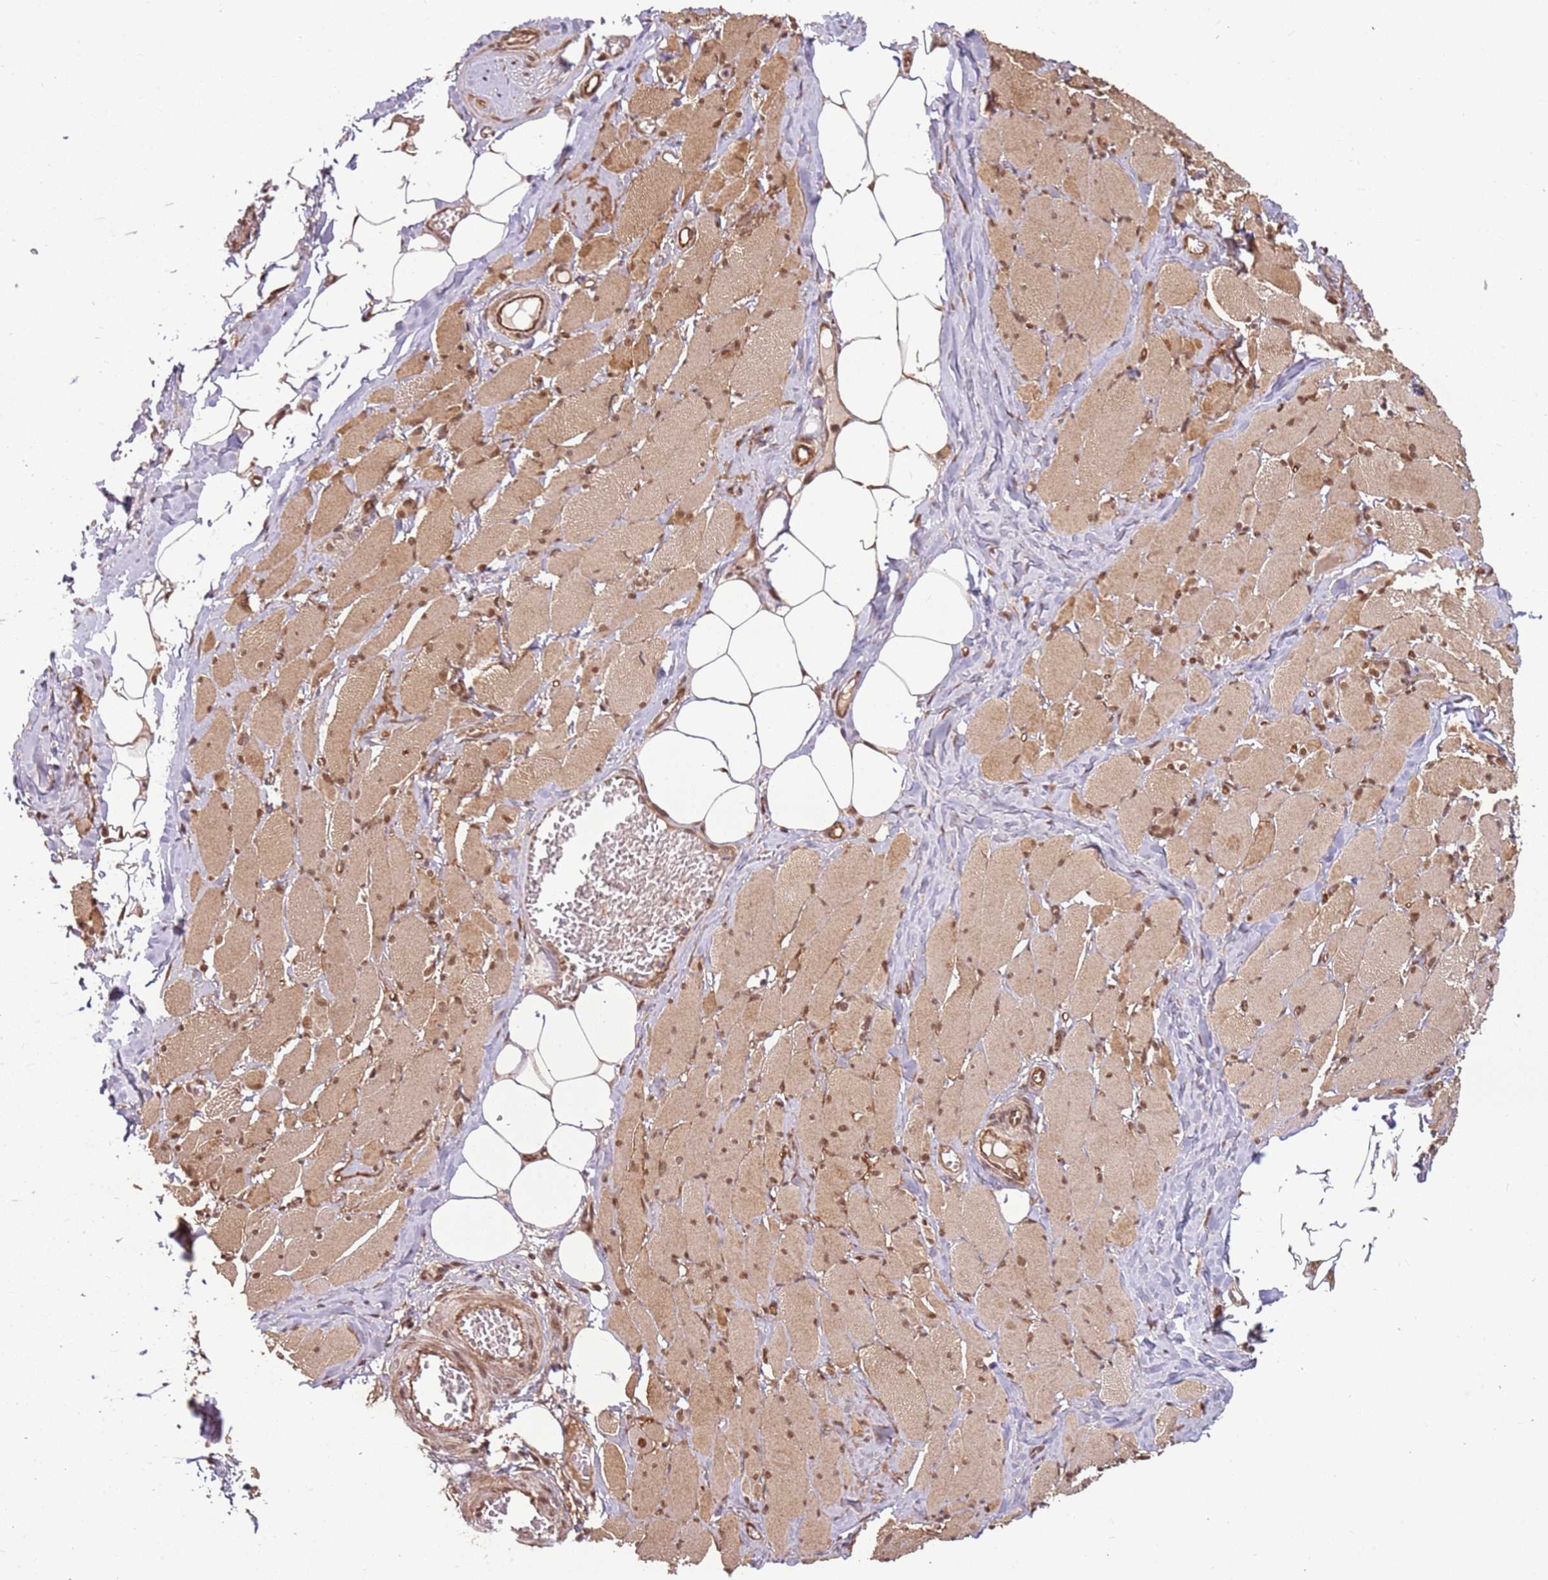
{"staining": {"intensity": "moderate", "quantity": ">75%", "location": "nuclear"}, "tissue": "skeletal muscle", "cell_type": "Myocytes", "image_type": "normal", "snomed": [{"axis": "morphology", "description": "Normal tissue, NOS"}, {"axis": "morphology", "description": "Basal cell carcinoma"}, {"axis": "topography", "description": "Skeletal muscle"}], "caption": "Immunohistochemistry of normal skeletal muscle exhibits medium levels of moderate nuclear expression in approximately >75% of myocytes.", "gene": "POLR3H", "patient": {"sex": "female", "age": 64}}